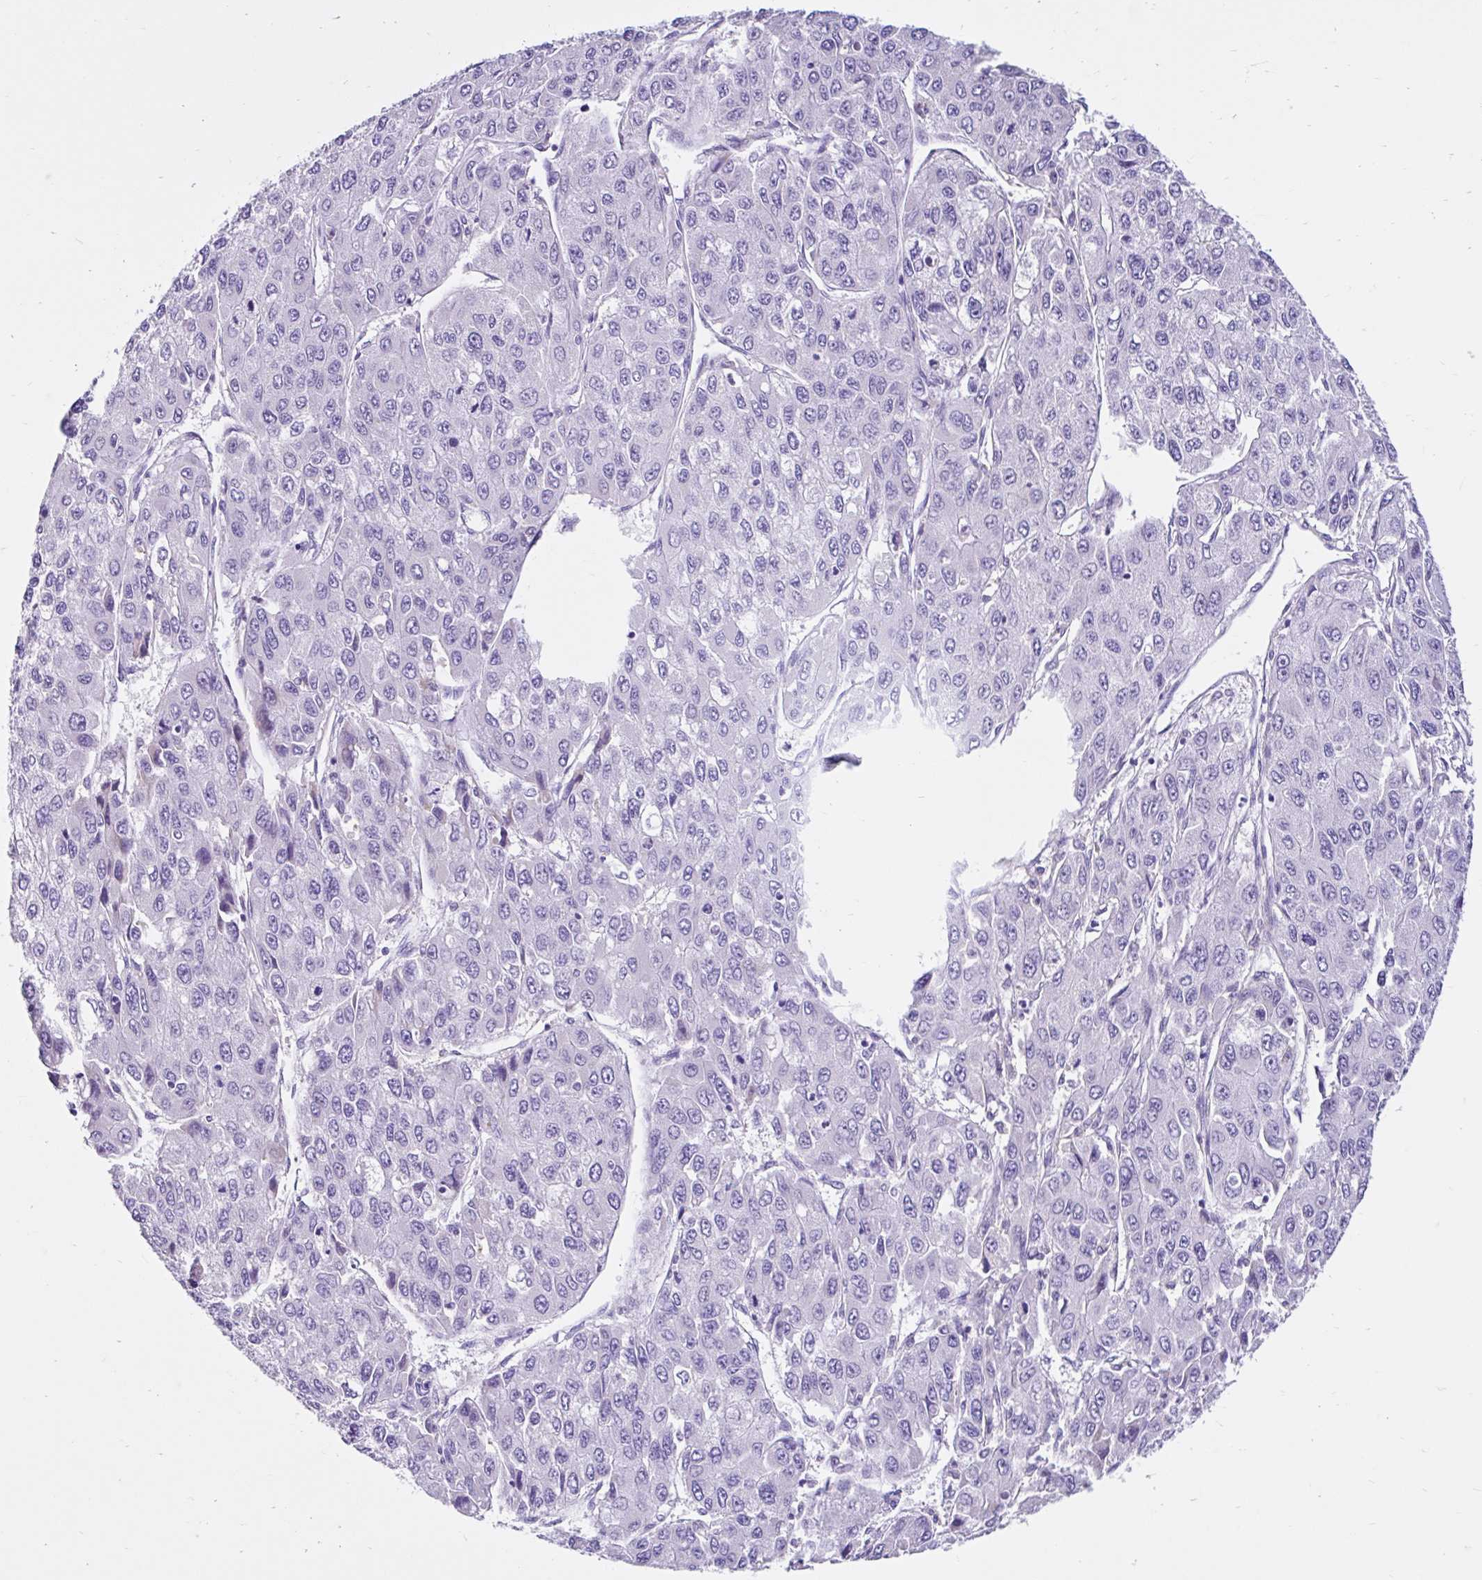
{"staining": {"intensity": "negative", "quantity": "none", "location": "none"}, "tissue": "liver cancer", "cell_type": "Tumor cells", "image_type": "cancer", "snomed": [{"axis": "morphology", "description": "Carcinoma, Hepatocellular, NOS"}, {"axis": "topography", "description": "Liver"}], "caption": "High power microscopy micrograph of an IHC photomicrograph of liver cancer (hepatocellular carcinoma), revealing no significant positivity in tumor cells.", "gene": "NHLH2", "patient": {"sex": "female", "age": 66}}